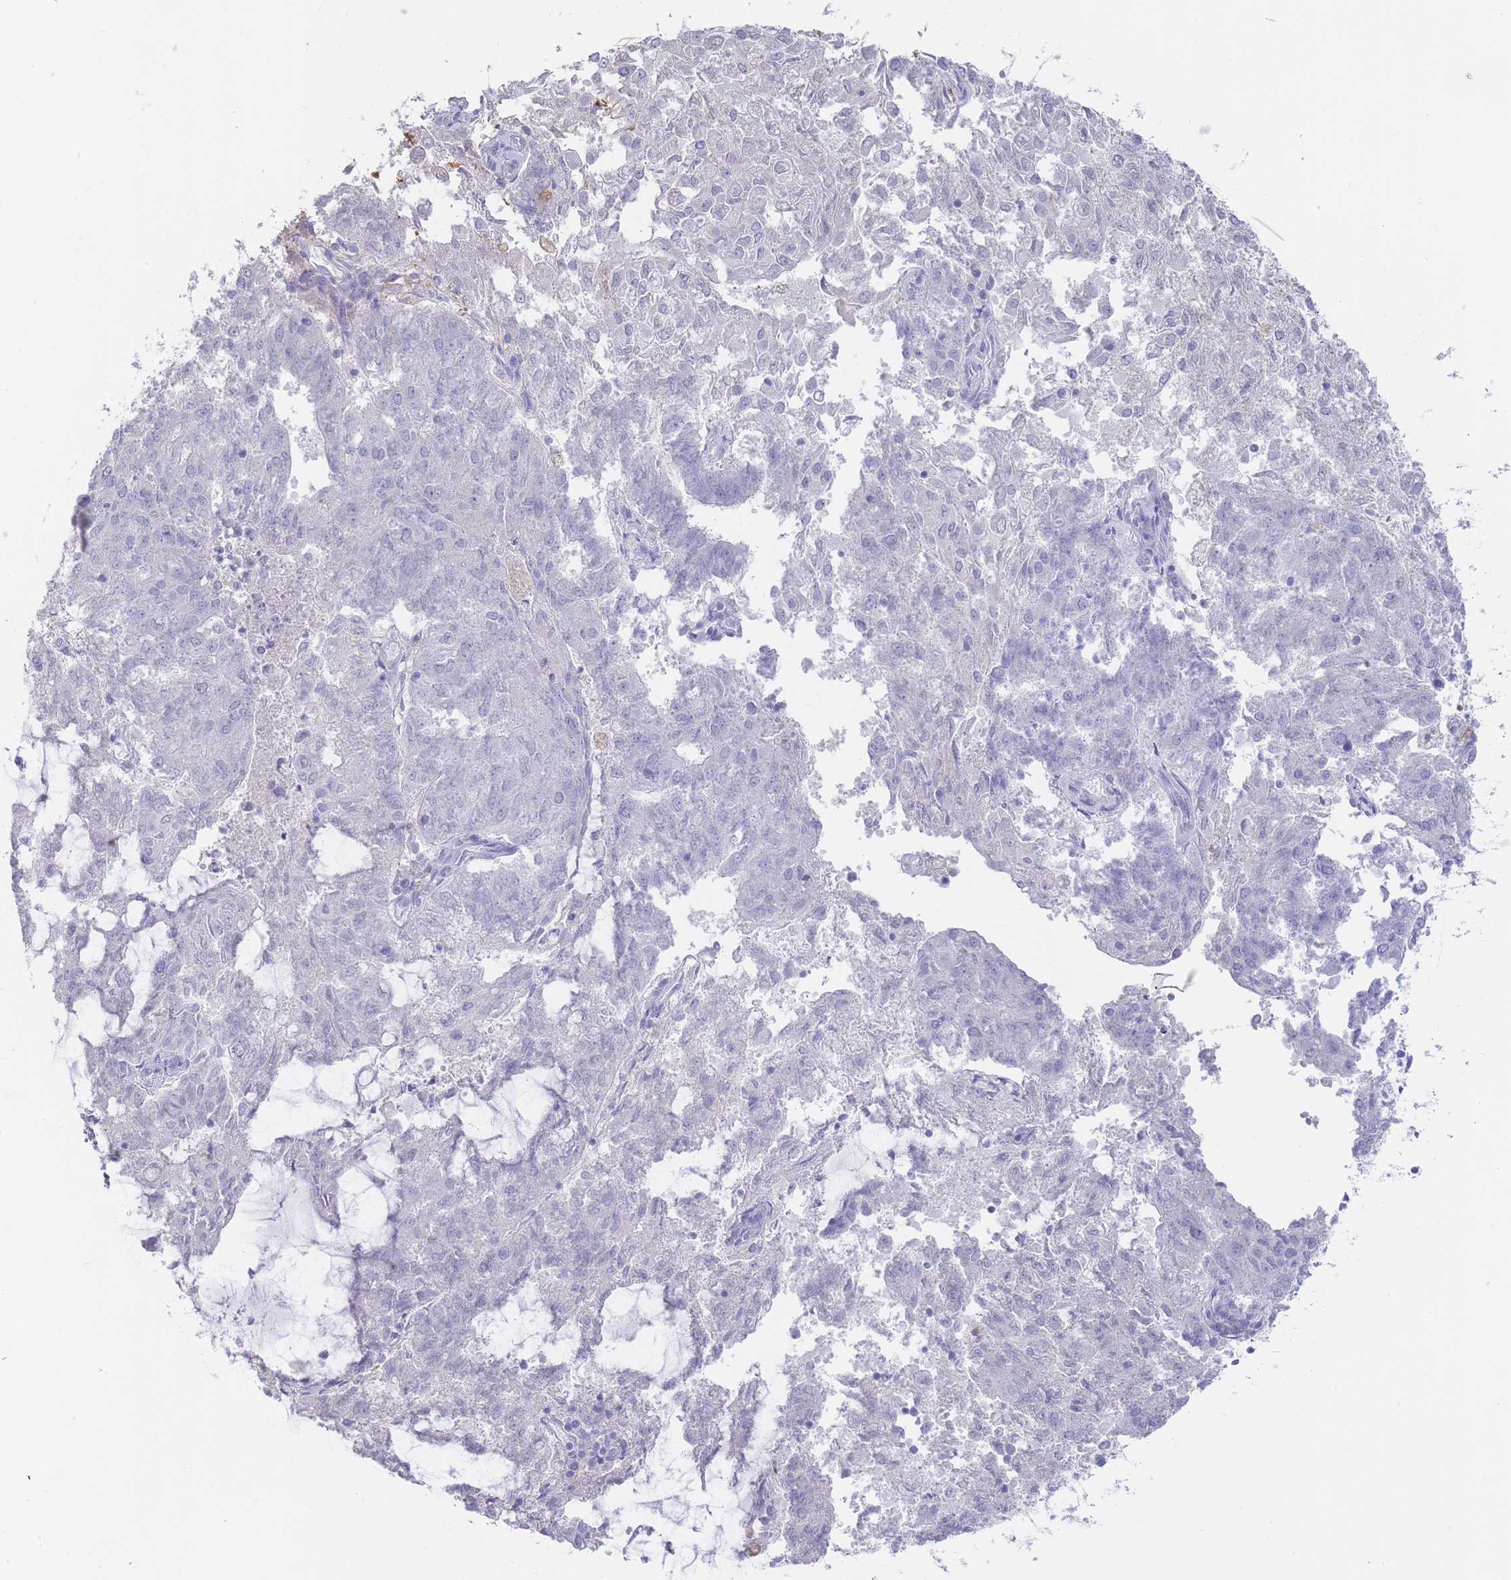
{"staining": {"intensity": "negative", "quantity": "none", "location": "none"}, "tissue": "endometrial cancer", "cell_type": "Tumor cells", "image_type": "cancer", "snomed": [{"axis": "morphology", "description": "Adenocarcinoma, NOS"}, {"axis": "topography", "description": "Endometrium"}], "caption": "Immunohistochemical staining of human endometrial cancer (adenocarcinoma) exhibits no significant expression in tumor cells.", "gene": "CD37", "patient": {"sex": "female", "age": 82}}